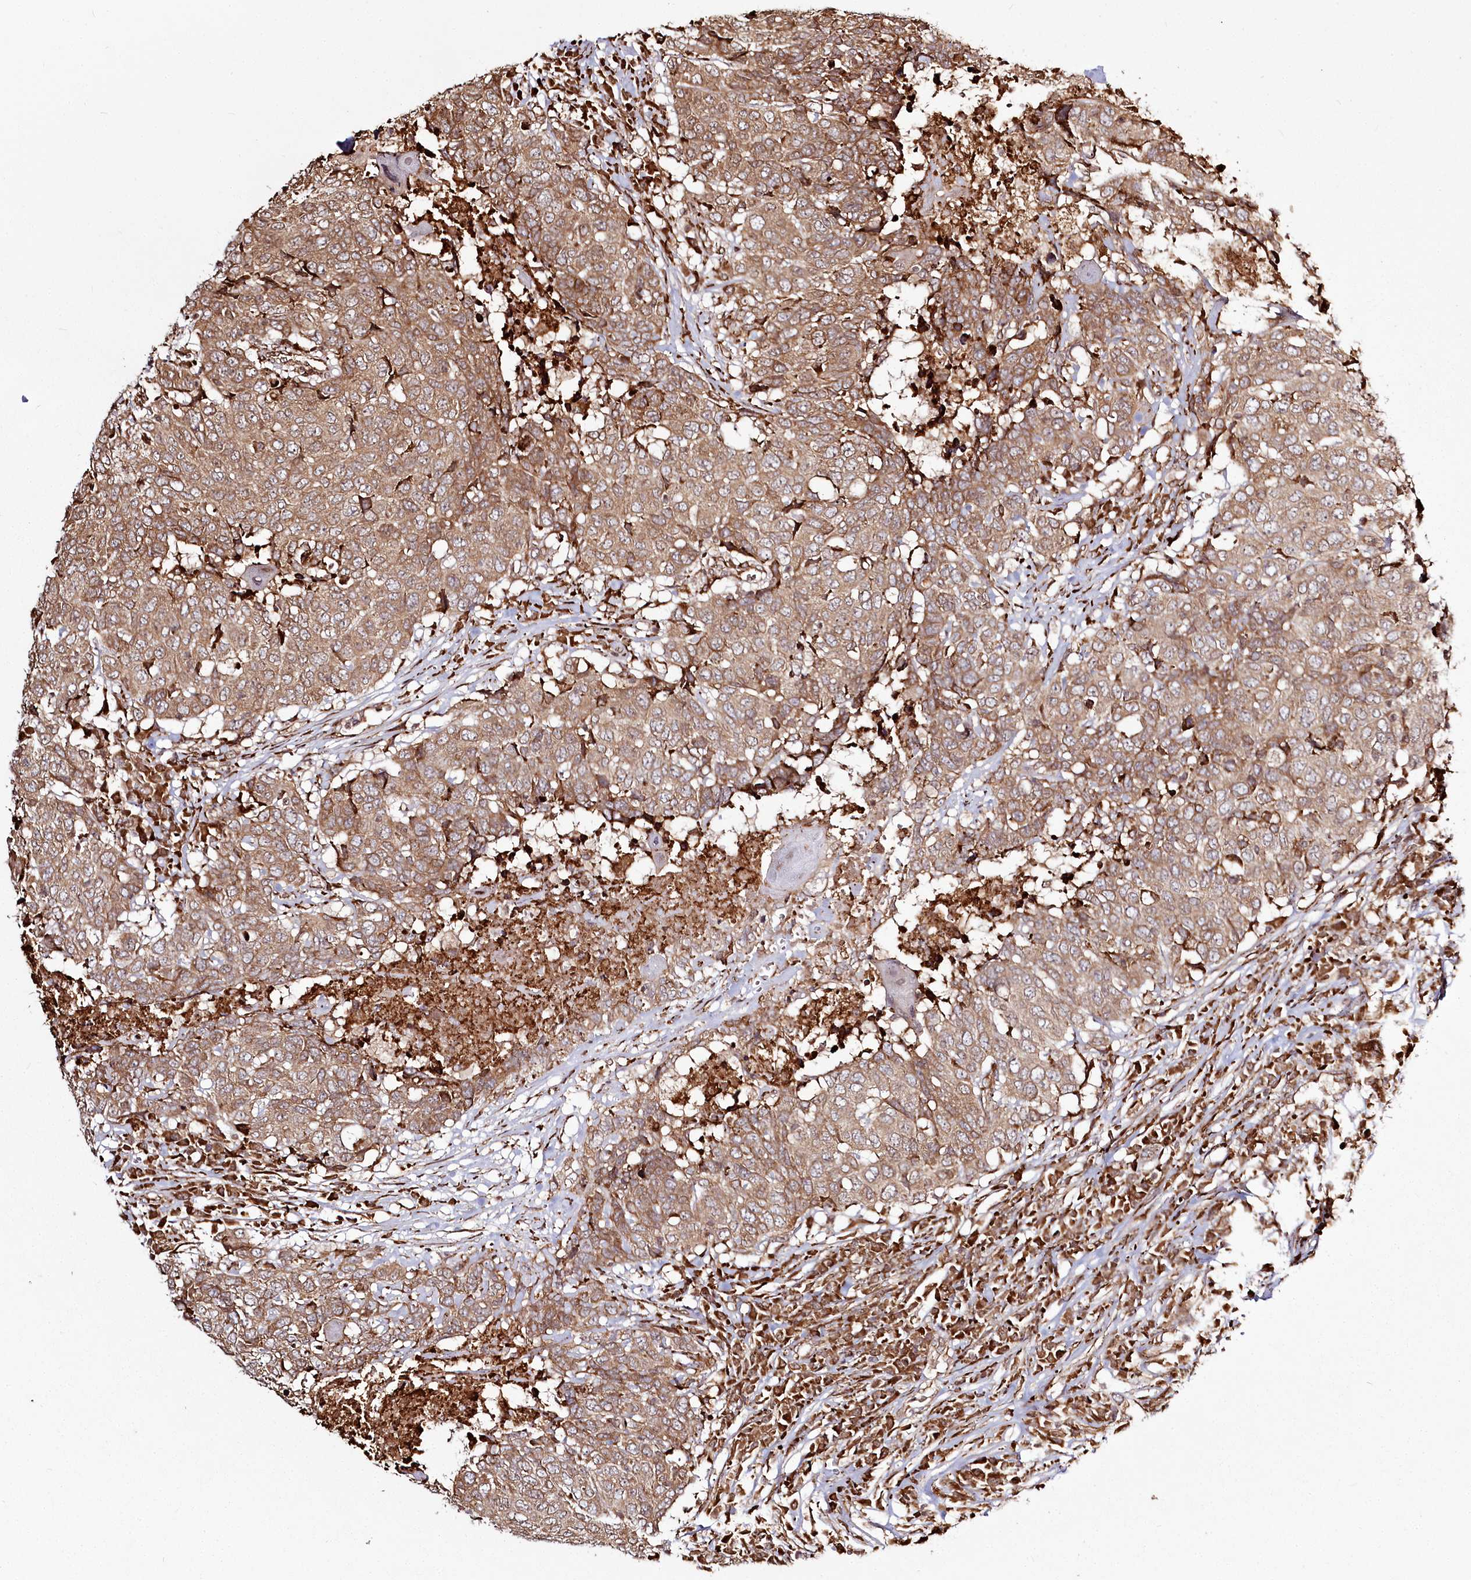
{"staining": {"intensity": "moderate", "quantity": ">75%", "location": "cytoplasmic/membranous"}, "tissue": "head and neck cancer", "cell_type": "Tumor cells", "image_type": "cancer", "snomed": [{"axis": "morphology", "description": "Squamous cell carcinoma, NOS"}, {"axis": "topography", "description": "Head-Neck"}], "caption": "Human head and neck cancer stained with a protein marker reveals moderate staining in tumor cells.", "gene": "FAM13A", "patient": {"sex": "male", "age": 66}}